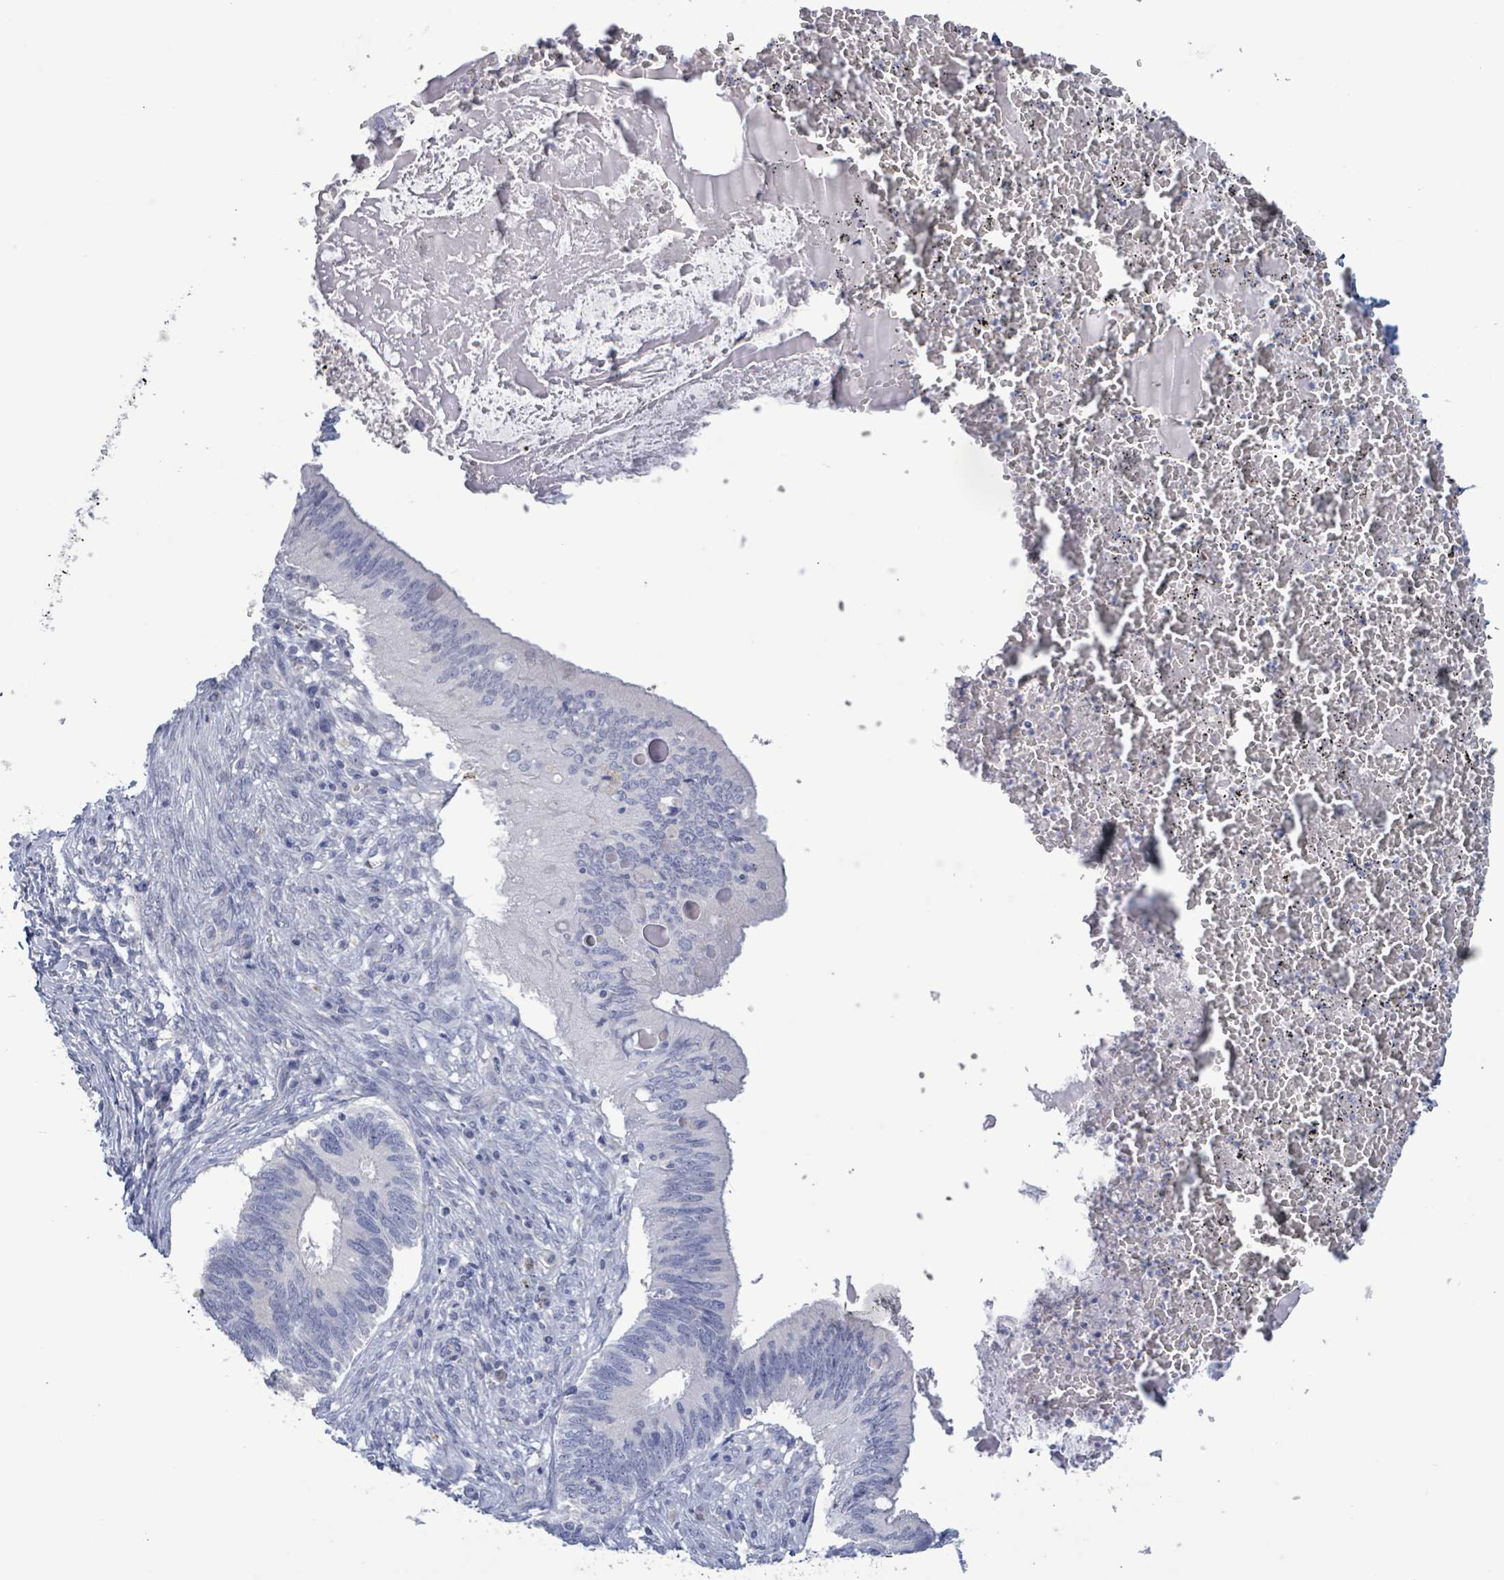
{"staining": {"intensity": "negative", "quantity": "none", "location": "none"}, "tissue": "cervical cancer", "cell_type": "Tumor cells", "image_type": "cancer", "snomed": [{"axis": "morphology", "description": "Adenocarcinoma, NOS"}, {"axis": "topography", "description": "Cervix"}], "caption": "The IHC photomicrograph has no significant expression in tumor cells of cervical cancer (adenocarcinoma) tissue.", "gene": "PKLR", "patient": {"sex": "female", "age": 42}}